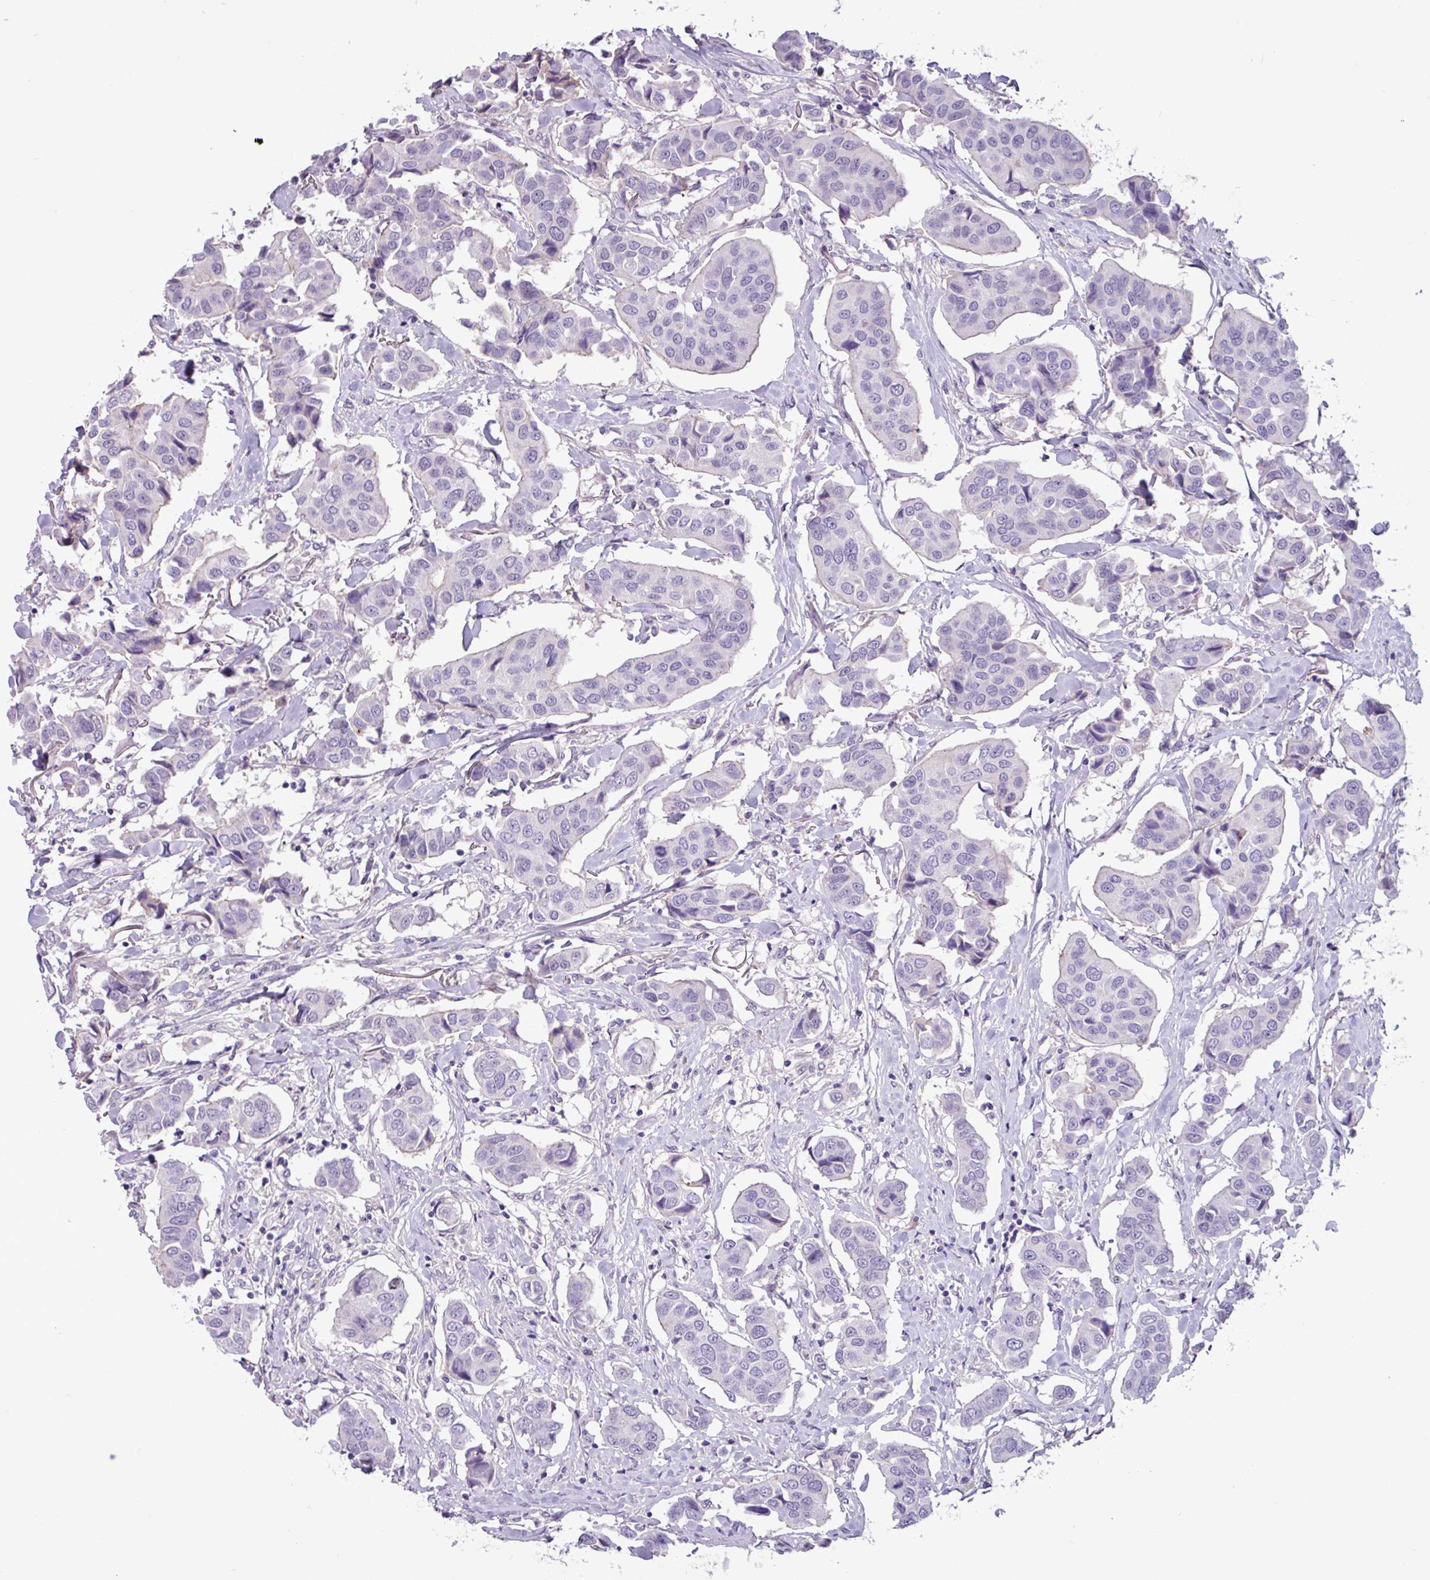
{"staining": {"intensity": "negative", "quantity": "none", "location": "none"}, "tissue": "breast cancer", "cell_type": "Tumor cells", "image_type": "cancer", "snomed": [{"axis": "morphology", "description": "Duct carcinoma"}, {"axis": "topography", "description": "Breast"}], "caption": "Tumor cells show no significant positivity in breast cancer (invasive ductal carcinoma).", "gene": "PNLDC1", "patient": {"sex": "female", "age": 80}}